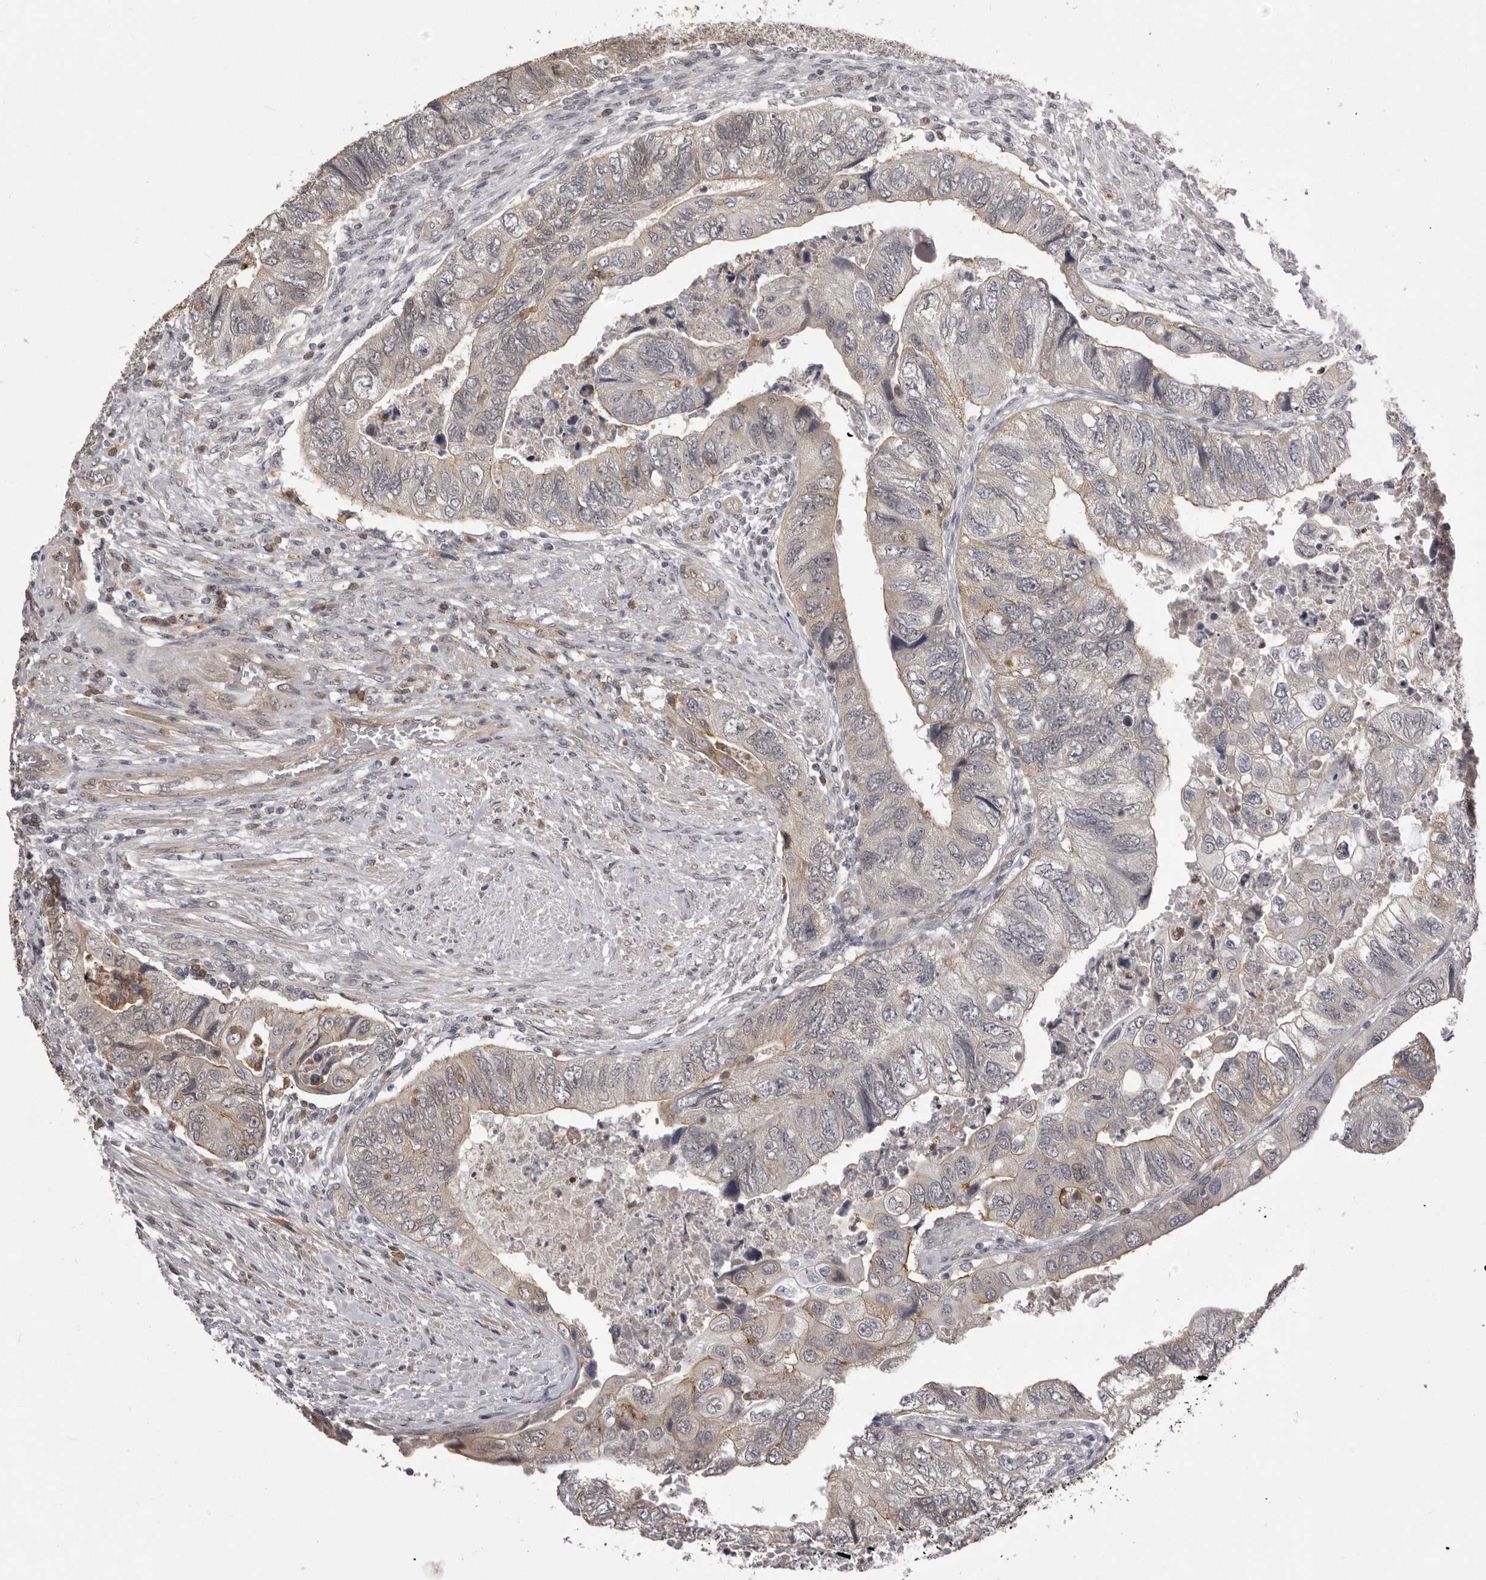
{"staining": {"intensity": "weak", "quantity": "<25%", "location": "nuclear"}, "tissue": "colorectal cancer", "cell_type": "Tumor cells", "image_type": "cancer", "snomed": [{"axis": "morphology", "description": "Adenocarcinoma, NOS"}, {"axis": "topography", "description": "Rectum"}], "caption": "IHC of human colorectal cancer exhibits no expression in tumor cells.", "gene": "RNF2", "patient": {"sex": "male", "age": 63}}